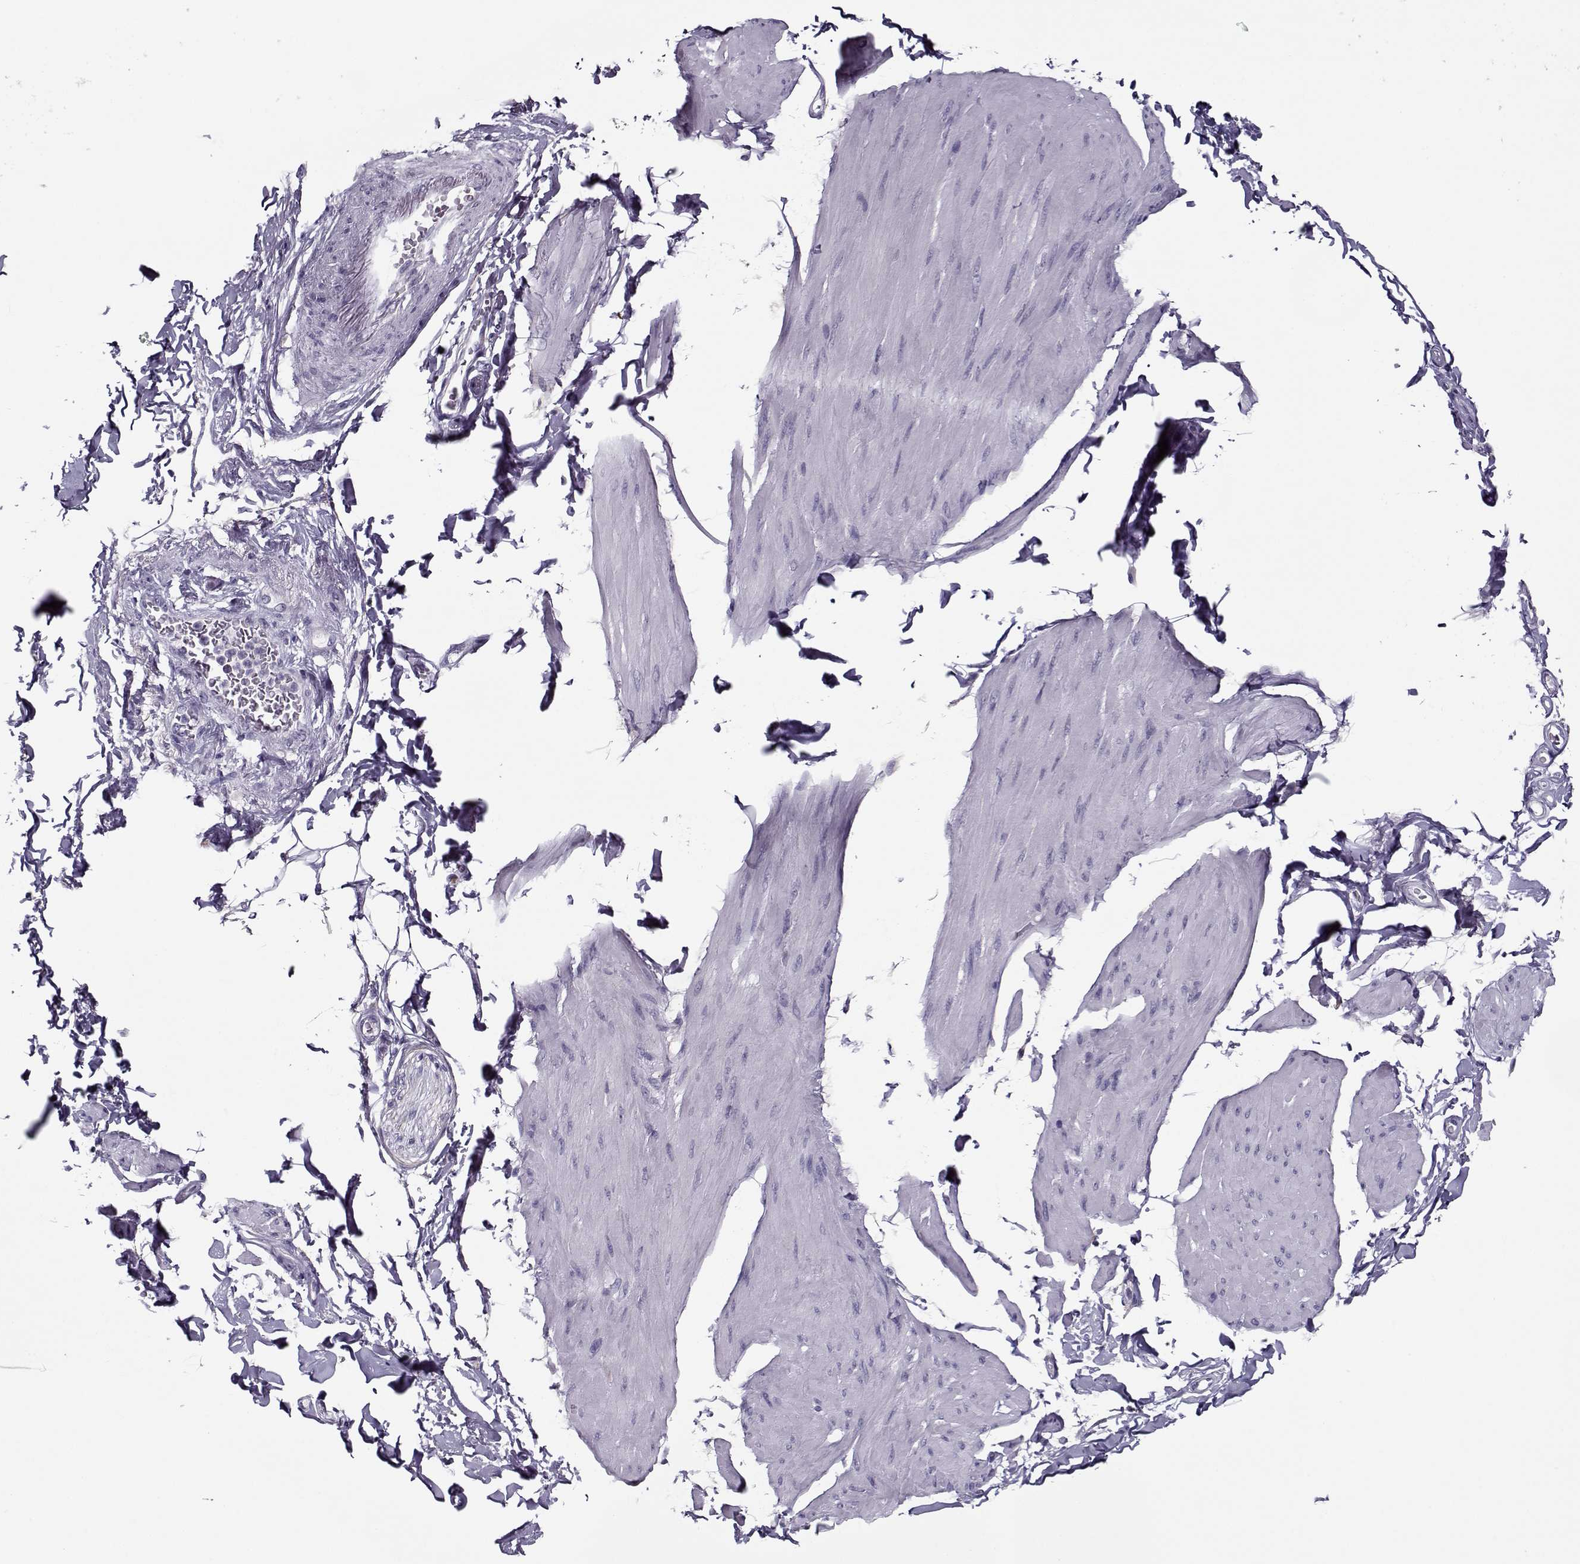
{"staining": {"intensity": "negative", "quantity": "none", "location": "none"}, "tissue": "smooth muscle", "cell_type": "Smooth muscle cells", "image_type": "normal", "snomed": [{"axis": "morphology", "description": "Normal tissue, NOS"}, {"axis": "topography", "description": "Adipose tissue"}, {"axis": "topography", "description": "Smooth muscle"}, {"axis": "topography", "description": "Peripheral nerve tissue"}], "caption": "IHC of unremarkable smooth muscle demonstrates no expression in smooth muscle cells.", "gene": "PP2D1", "patient": {"sex": "male", "age": 83}}